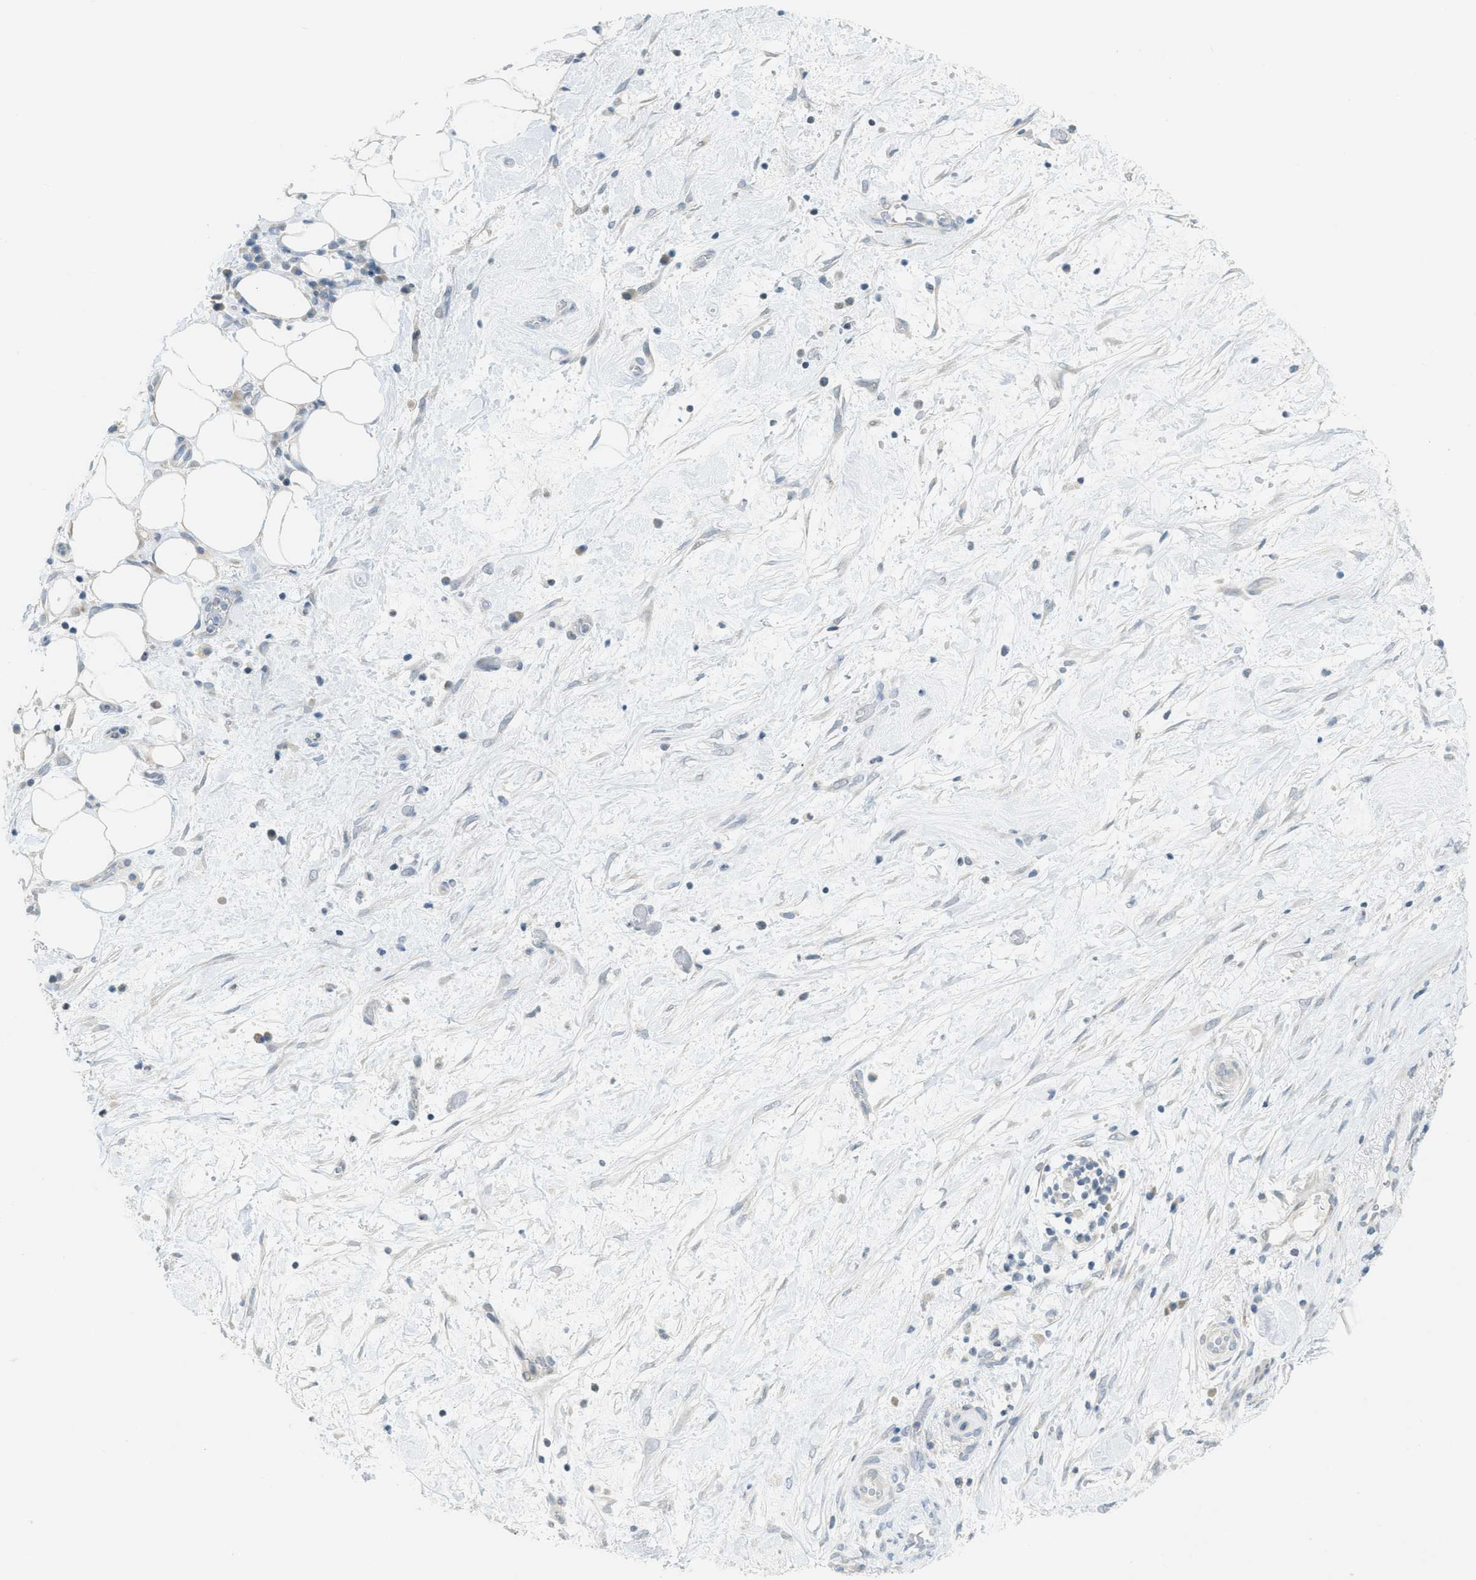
{"staining": {"intensity": "negative", "quantity": "none", "location": "none"}, "tissue": "pancreatic cancer", "cell_type": "Tumor cells", "image_type": "cancer", "snomed": [{"axis": "morphology", "description": "Adenocarcinoma, NOS"}, {"axis": "topography", "description": "Pancreas"}], "caption": "Image shows no protein staining in tumor cells of pancreatic adenocarcinoma tissue. (DAB immunohistochemistry, high magnification).", "gene": "TXNDC2", "patient": {"sex": "female", "age": 78}}